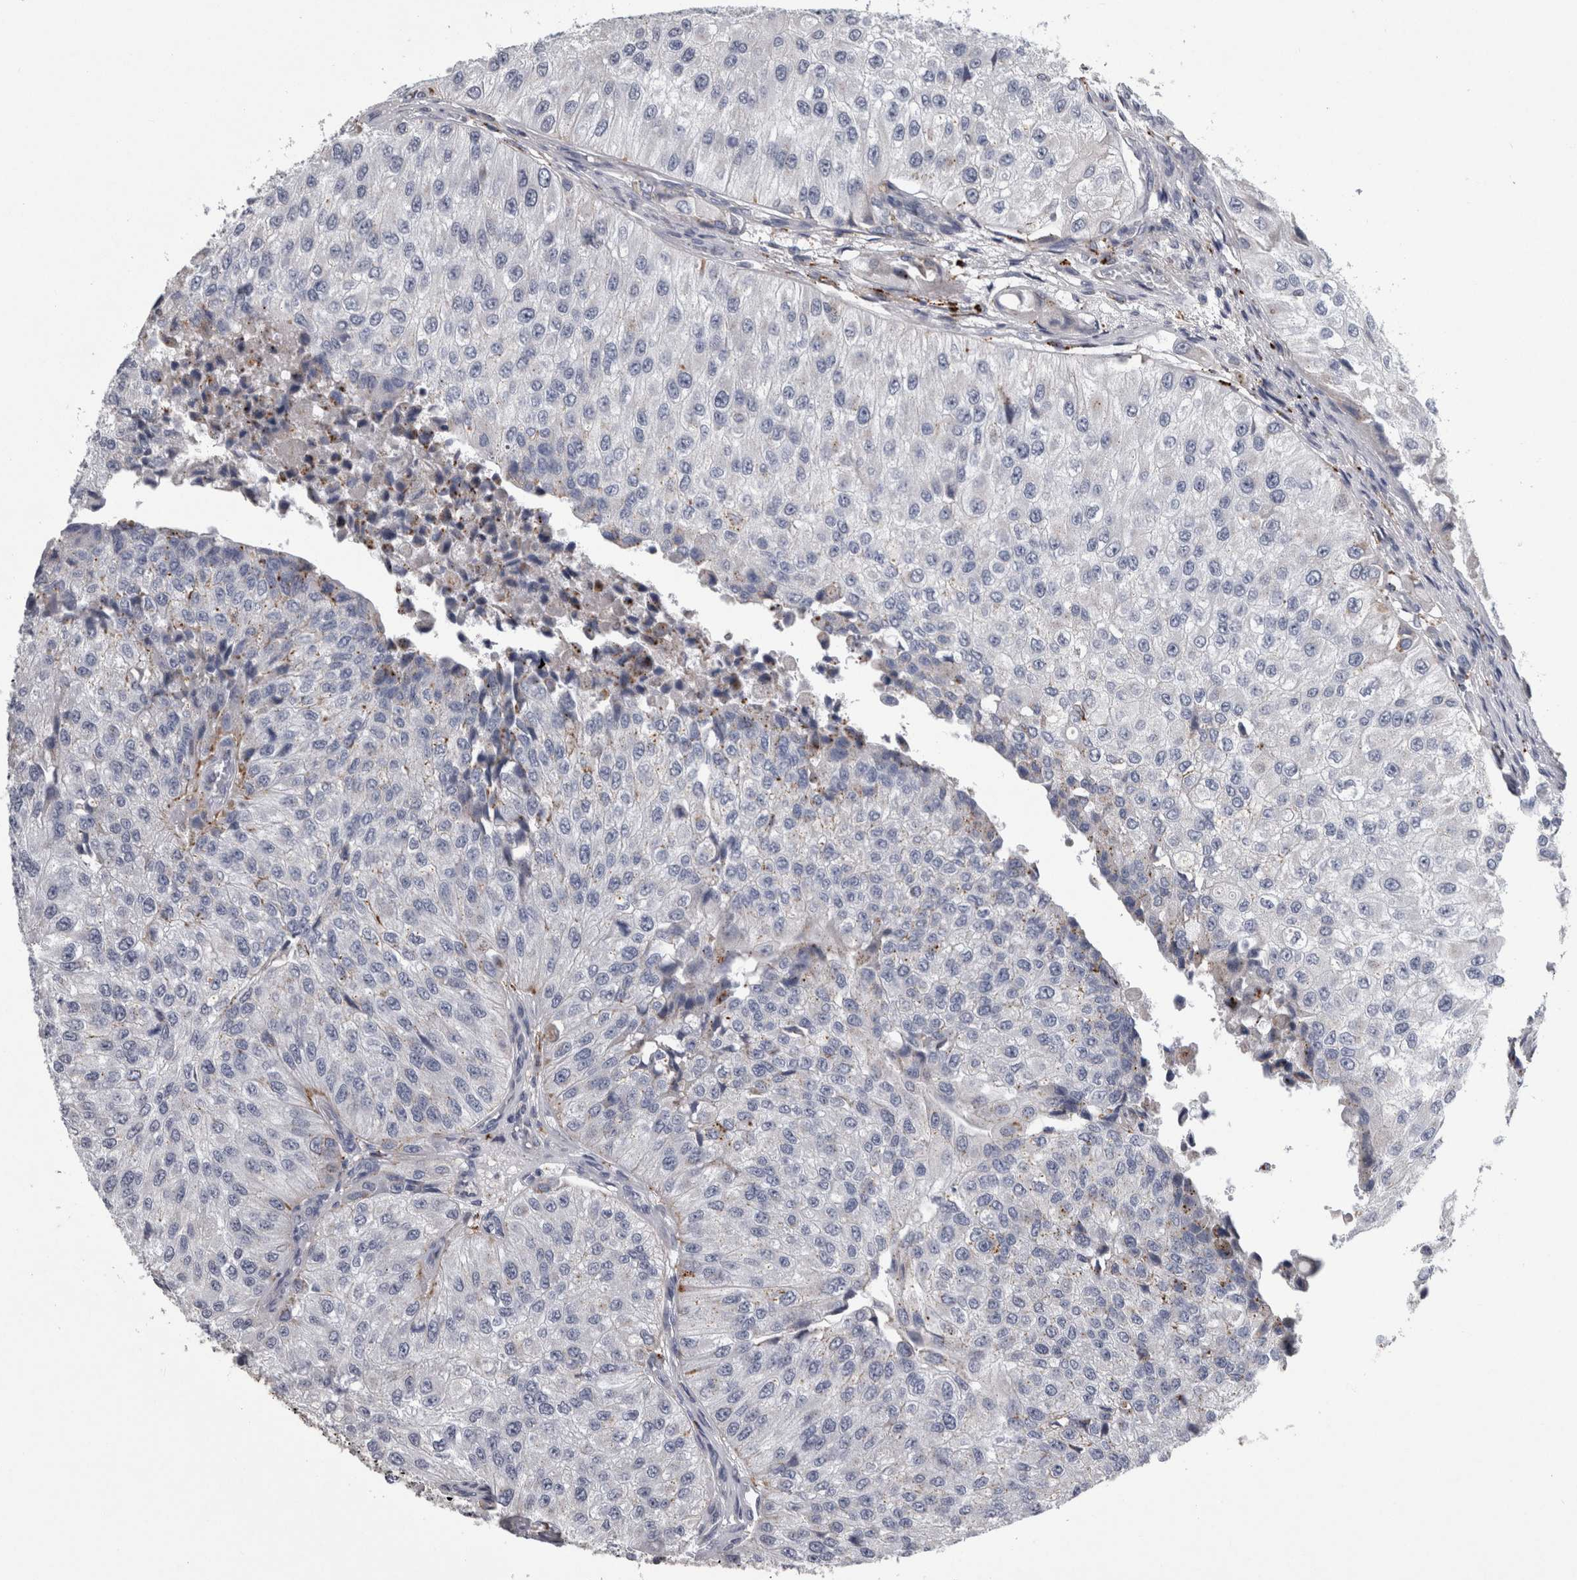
{"staining": {"intensity": "negative", "quantity": "none", "location": "none"}, "tissue": "urothelial cancer", "cell_type": "Tumor cells", "image_type": "cancer", "snomed": [{"axis": "morphology", "description": "Urothelial carcinoma, High grade"}, {"axis": "topography", "description": "Kidney"}, {"axis": "topography", "description": "Urinary bladder"}], "caption": "High-grade urothelial carcinoma was stained to show a protein in brown. There is no significant positivity in tumor cells. (DAB immunohistochemistry, high magnification).", "gene": "DPP7", "patient": {"sex": "male", "age": 77}}